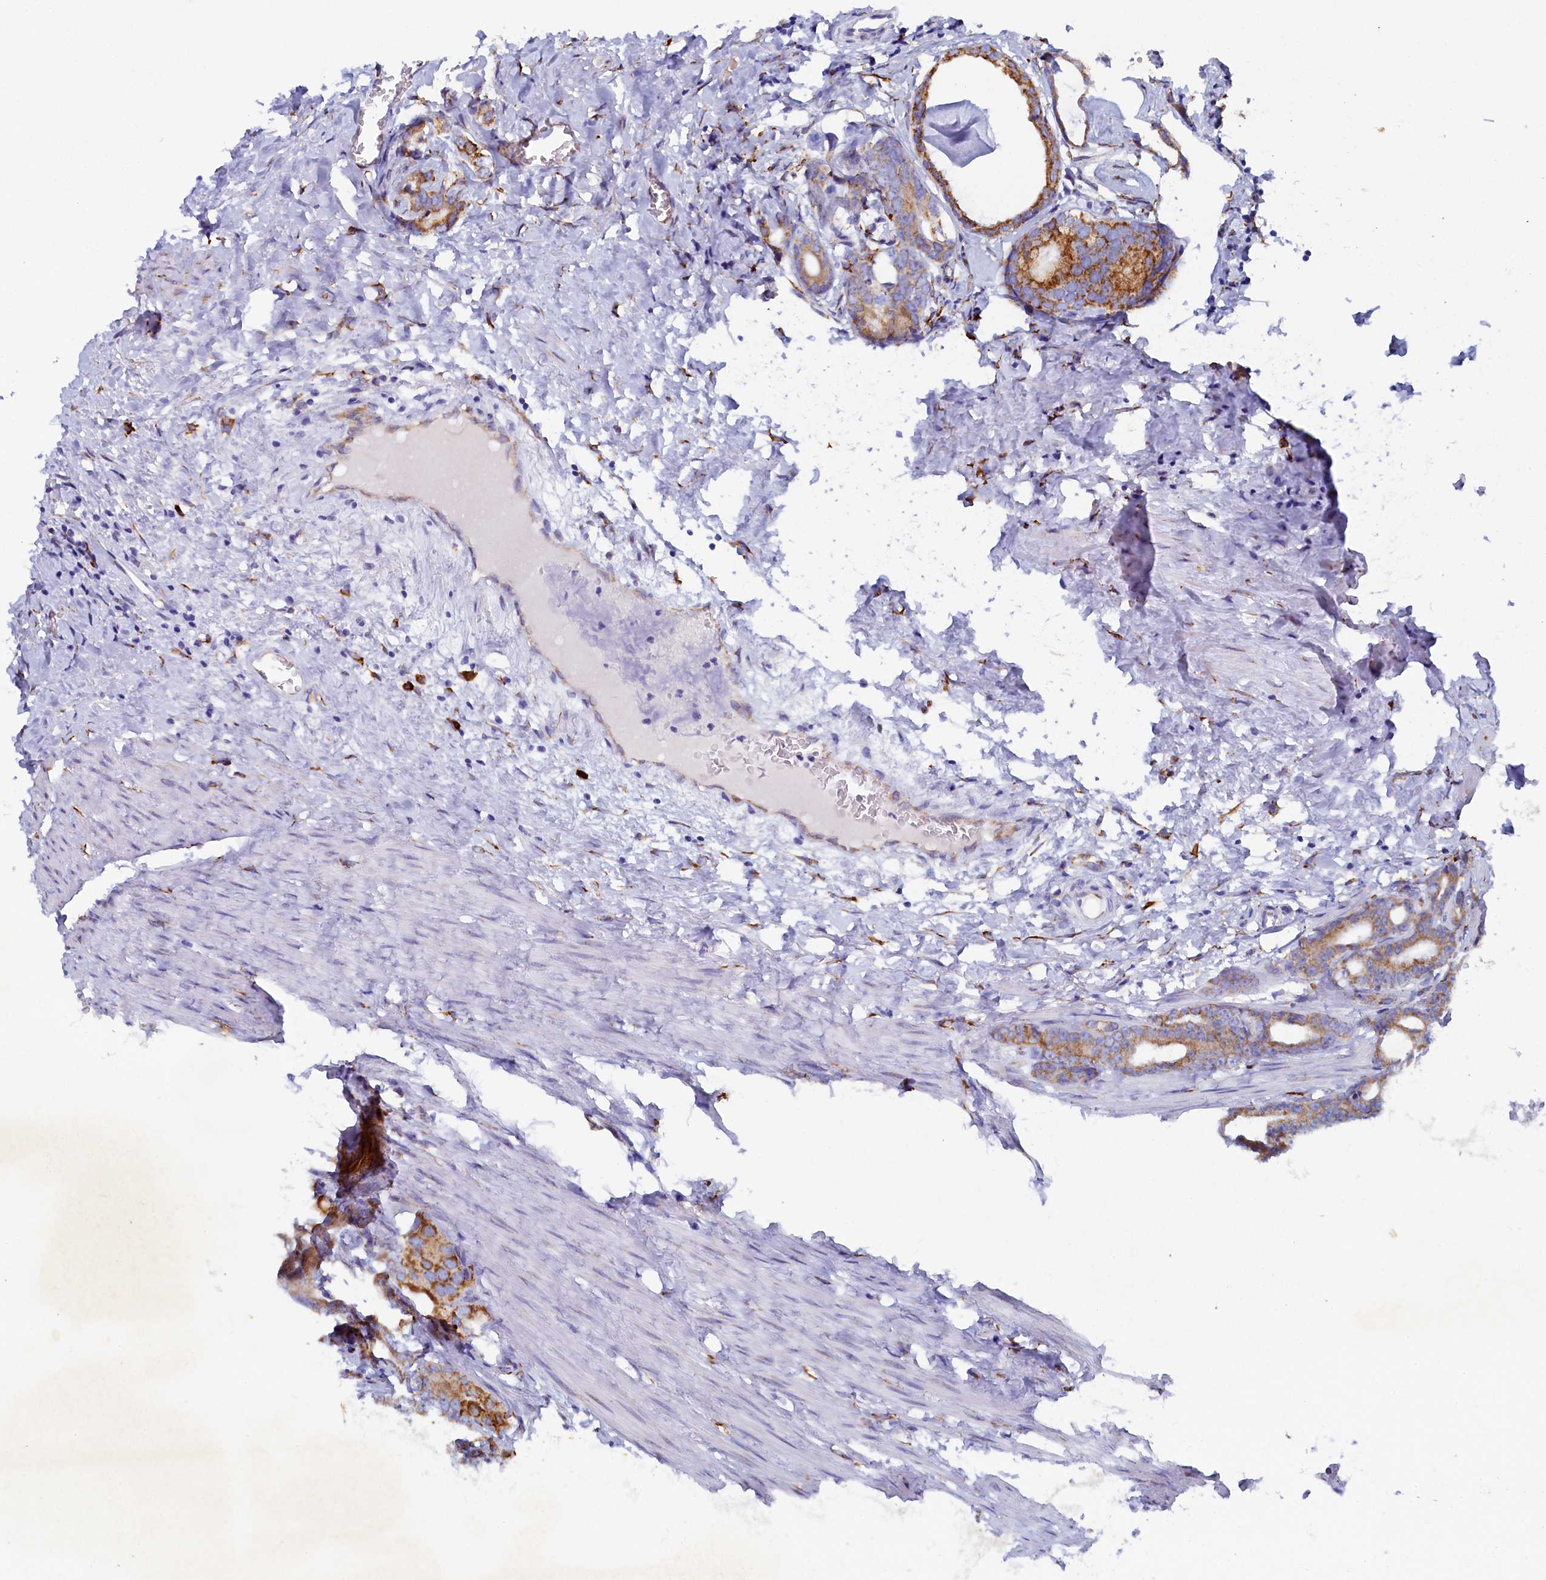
{"staining": {"intensity": "strong", "quantity": ">75%", "location": "cytoplasmic/membranous"}, "tissue": "prostate cancer", "cell_type": "Tumor cells", "image_type": "cancer", "snomed": [{"axis": "morphology", "description": "Adenocarcinoma, Low grade"}, {"axis": "topography", "description": "Prostate"}], "caption": "Immunohistochemical staining of prostate cancer (adenocarcinoma (low-grade)) reveals high levels of strong cytoplasmic/membranous staining in about >75% of tumor cells.", "gene": "TMEM18", "patient": {"sex": "male", "age": 71}}